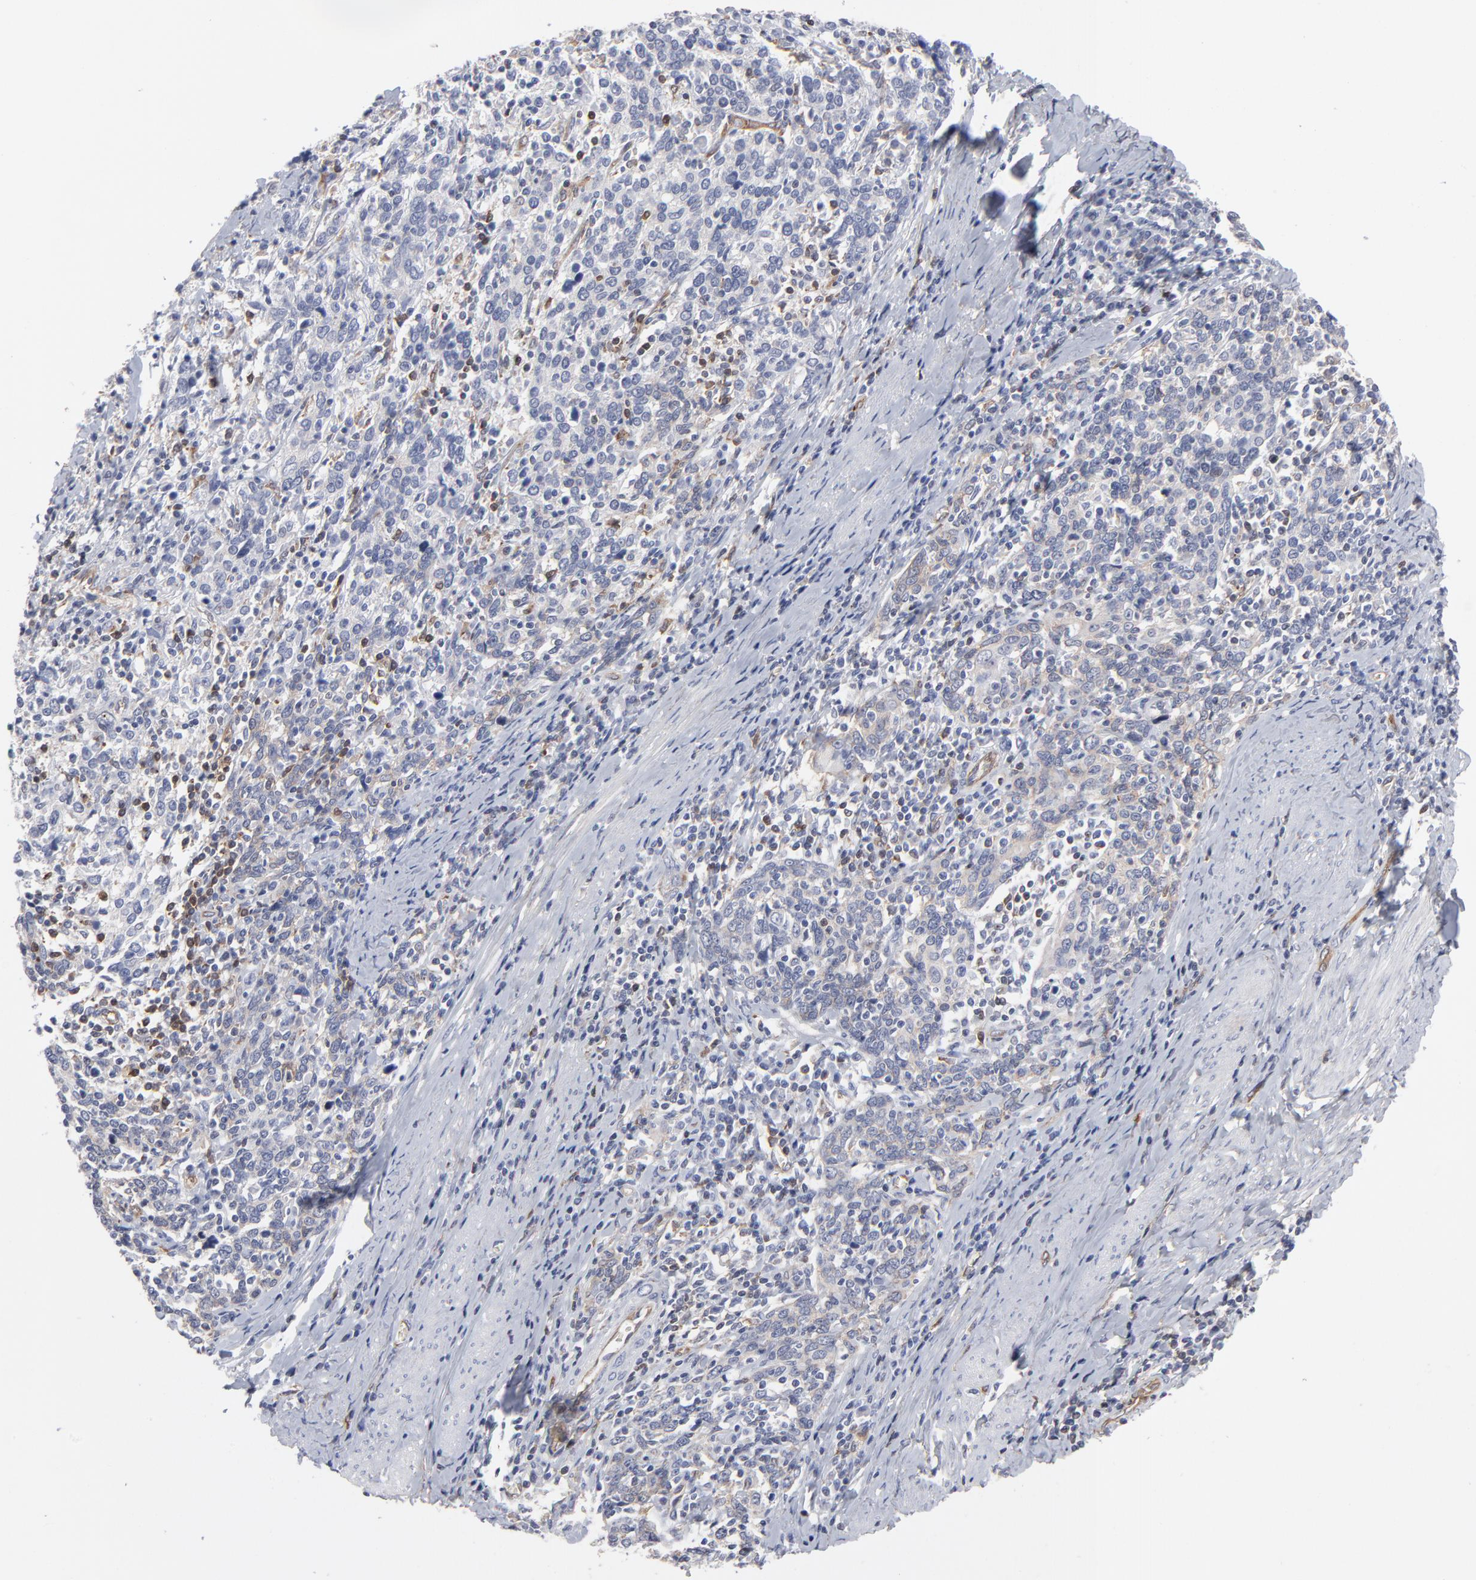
{"staining": {"intensity": "negative", "quantity": "none", "location": "none"}, "tissue": "cervical cancer", "cell_type": "Tumor cells", "image_type": "cancer", "snomed": [{"axis": "morphology", "description": "Squamous cell carcinoma, NOS"}, {"axis": "topography", "description": "Cervix"}], "caption": "An immunohistochemistry micrograph of cervical cancer is shown. There is no staining in tumor cells of cervical cancer. (Brightfield microscopy of DAB immunohistochemistry at high magnification).", "gene": "PXN", "patient": {"sex": "female", "age": 41}}